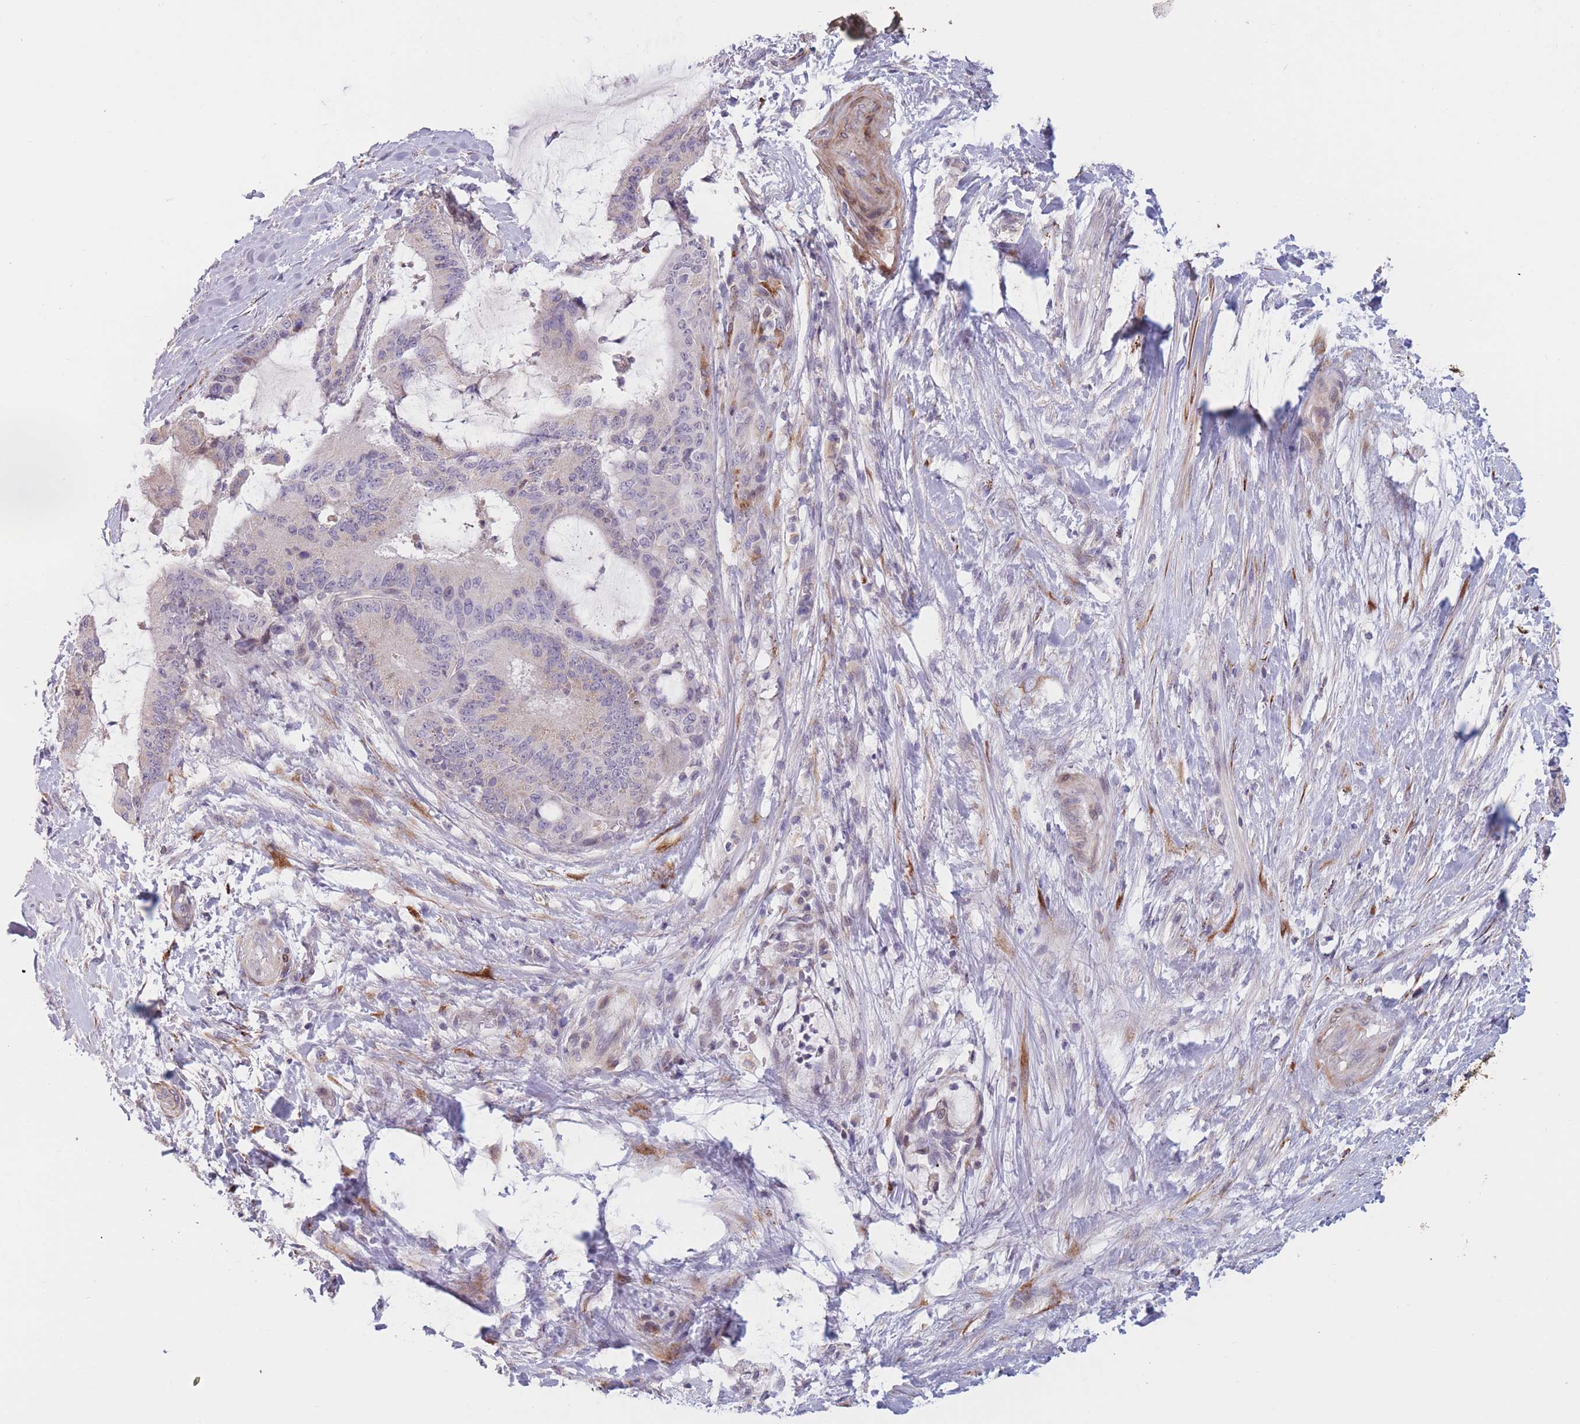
{"staining": {"intensity": "negative", "quantity": "none", "location": "none"}, "tissue": "liver cancer", "cell_type": "Tumor cells", "image_type": "cancer", "snomed": [{"axis": "morphology", "description": "Normal tissue, NOS"}, {"axis": "morphology", "description": "Cholangiocarcinoma"}, {"axis": "topography", "description": "Liver"}, {"axis": "topography", "description": "Peripheral nerve tissue"}], "caption": "Tumor cells are negative for protein expression in human liver cancer (cholangiocarcinoma).", "gene": "CCNQ", "patient": {"sex": "female", "age": 73}}